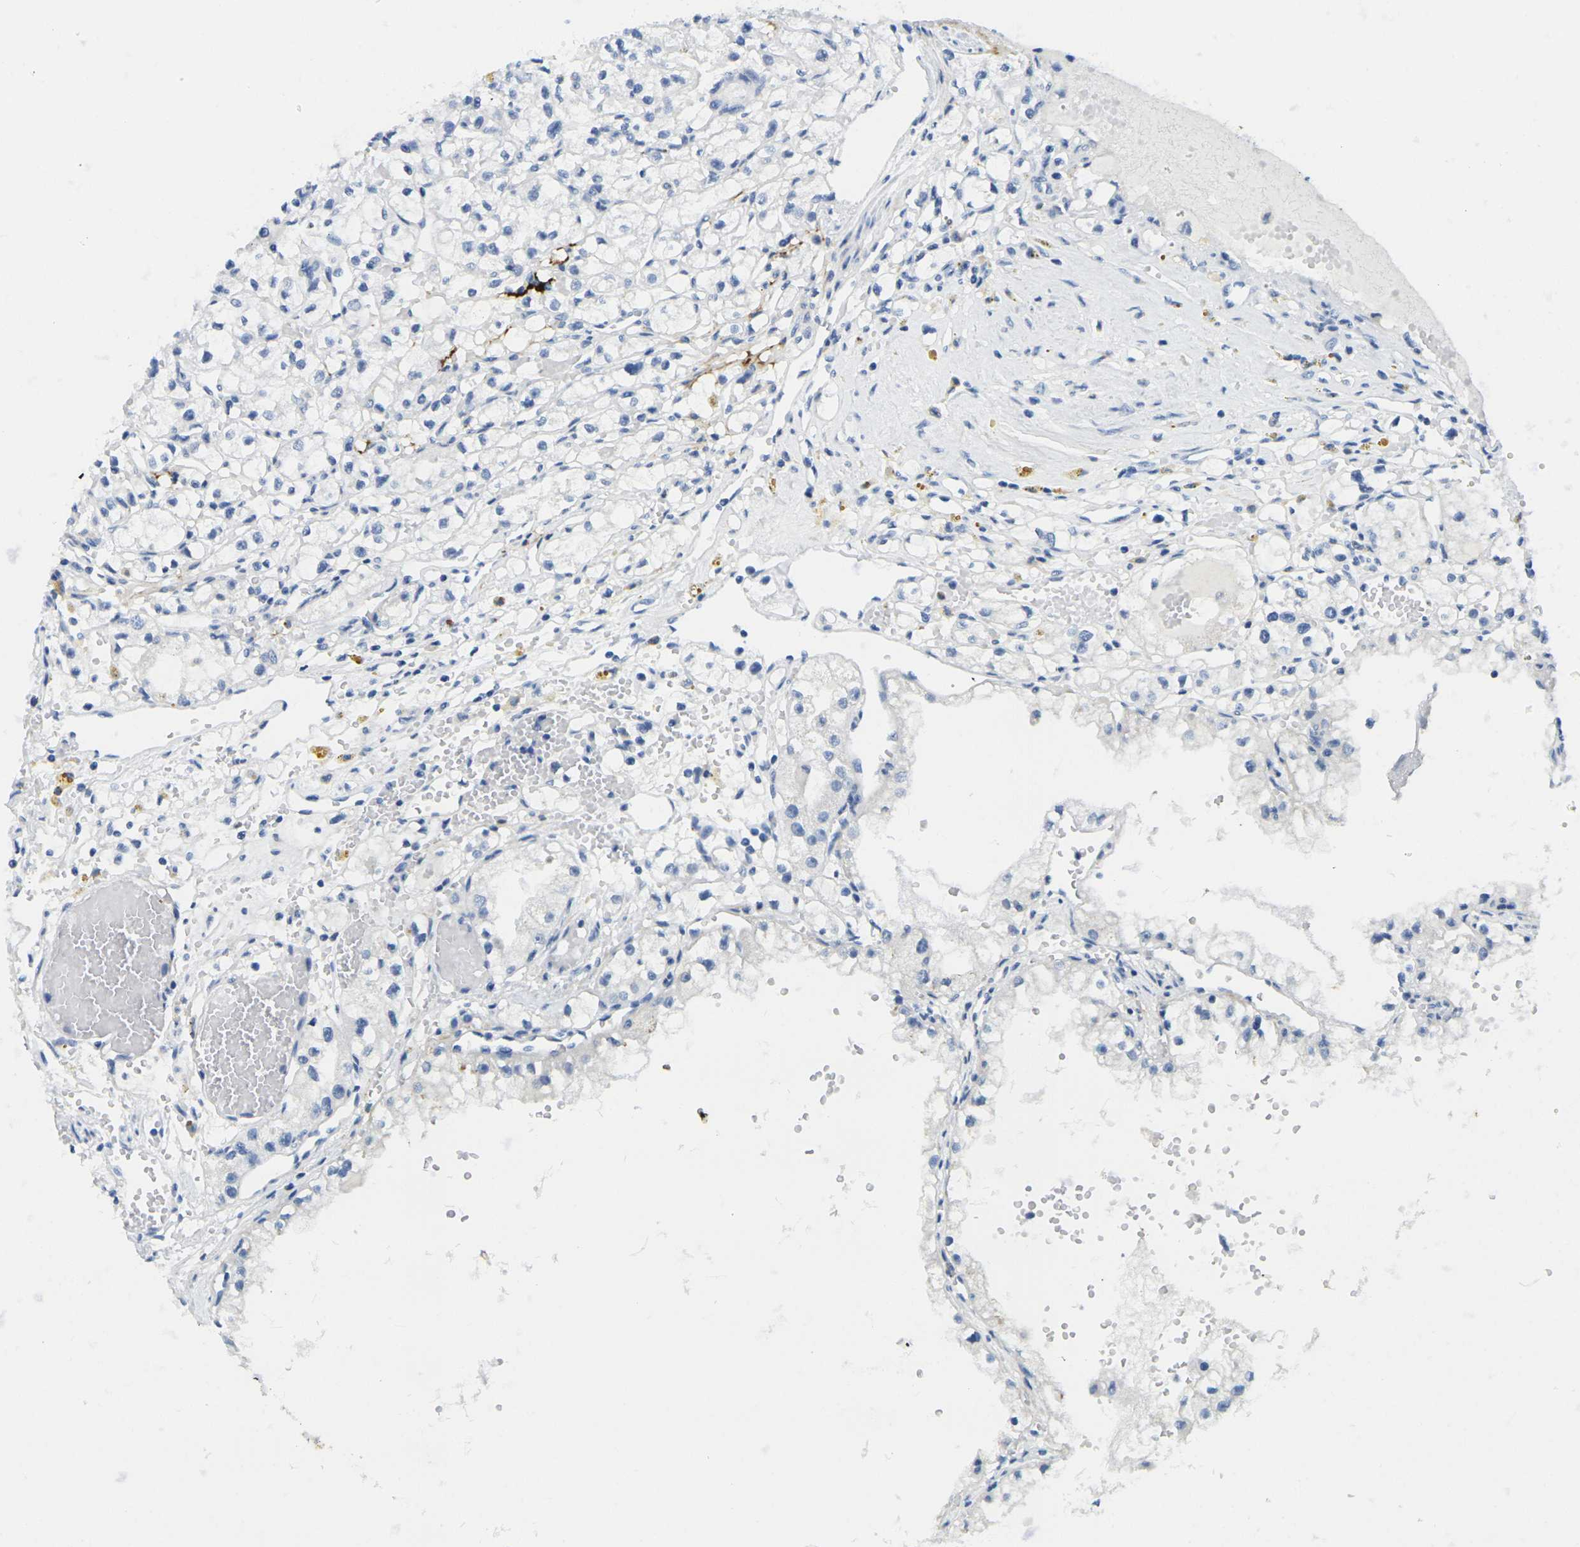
{"staining": {"intensity": "negative", "quantity": "none", "location": "none"}, "tissue": "renal cancer", "cell_type": "Tumor cells", "image_type": "cancer", "snomed": [{"axis": "morphology", "description": "Adenocarcinoma, NOS"}, {"axis": "topography", "description": "Kidney"}], "caption": "Renal cancer stained for a protein using immunohistochemistry (IHC) displays no positivity tumor cells.", "gene": "FAM3D", "patient": {"sex": "male", "age": 56}}